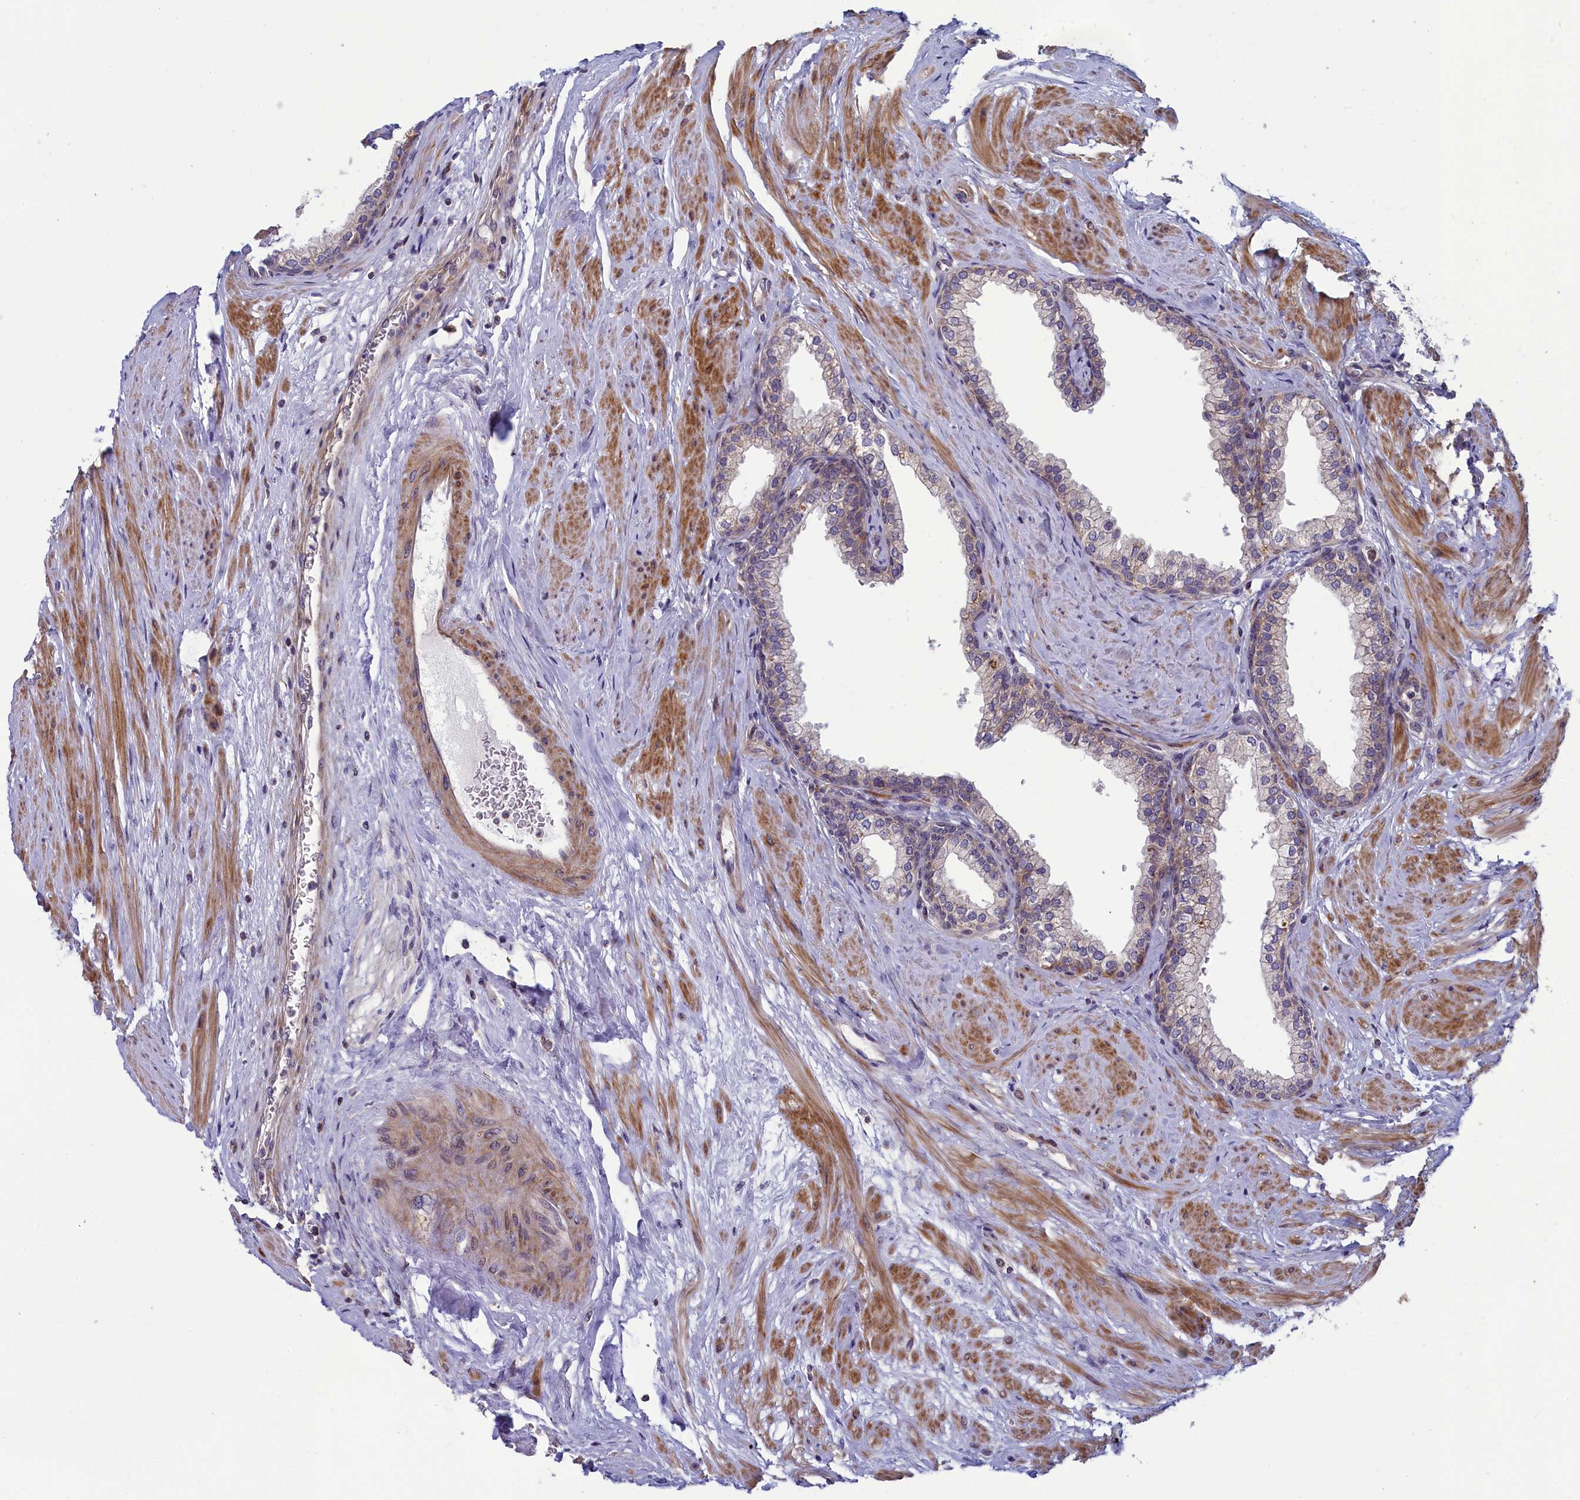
{"staining": {"intensity": "moderate", "quantity": "<25%", "location": "cytoplasmic/membranous"}, "tissue": "prostate", "cell_type": "Glandular cells", "image_type": "normal", "snomed": [{"axis": "morphology", "description": "Normal tissue, NOS"}, {"axis": "morphology", "description": "Urothelial carcinoma, Low grade"}, {"axis": "topography", "description": "Urinary bladder"}, {"axis": "topography", "description": "Prostate"}], "caption": "Immunohistochemical staining of unremarkable human prostate reveals moderate cytoplasmic/membranous protein positivity in about <25% of glandular cells. (brown staining indicates protein expression, while blue staining denotes nuclei).", "gene": "BLTP2", "patient": {"sex": "male", "age": 60}}